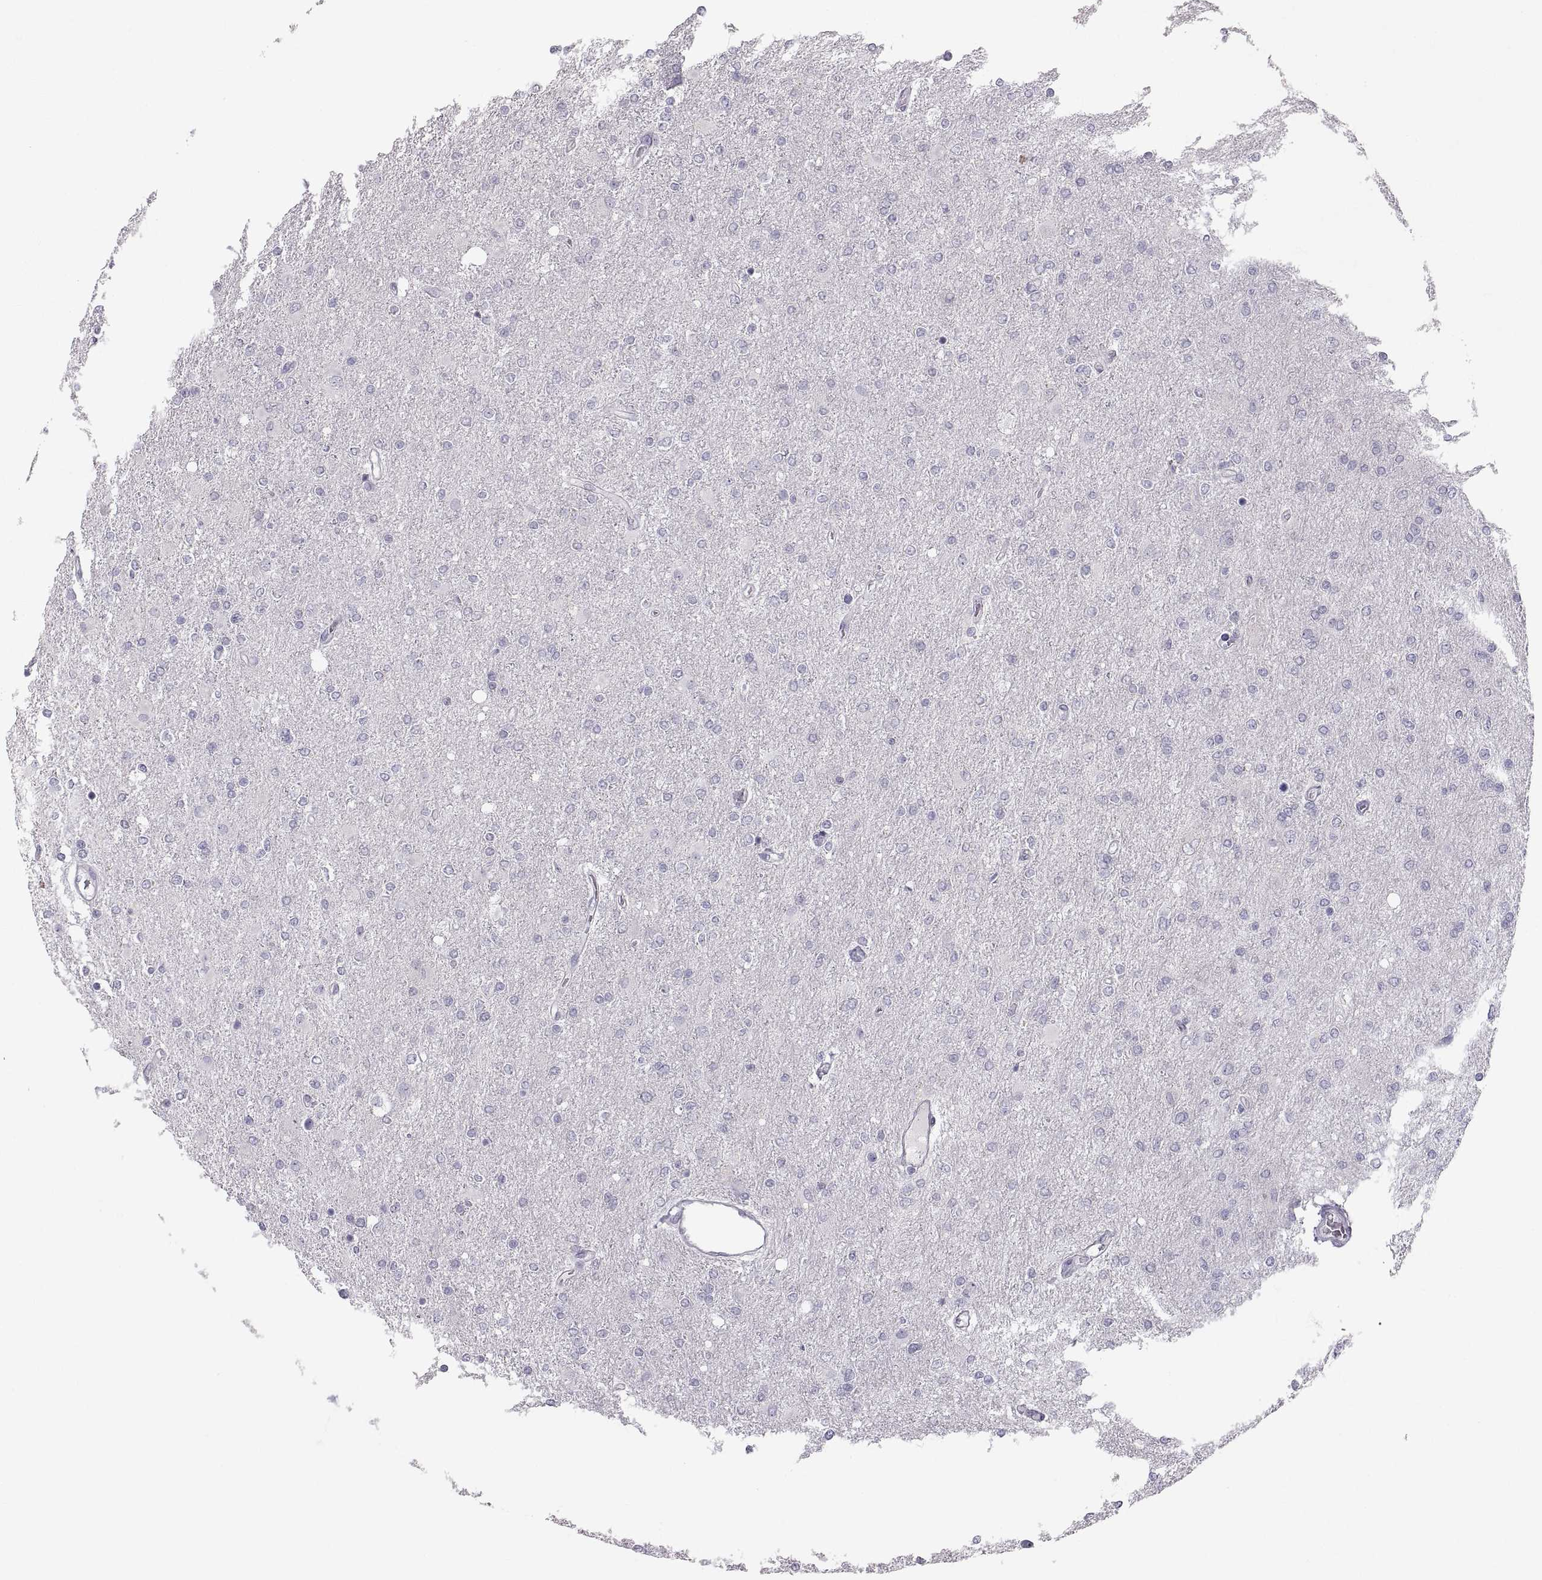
{"staining": {"intensity": "negative", "quantity": "none", "location": "none"}, "tissue": "glioma", "cell_type": "Tumor cells", "image_type": "cancer", "snomed": [{"axis": "morphology", "description": "Glioma, malignant, High grade"}, {"axis": "topography", "description": "Cerebral cortex"}], "caption": "Micrograph shows no protein expression in tumor cells of malignant high-grade glioma tissue. Nuclei are stained in blue.", "gene": "ZNF185", "patient": {"sex": "male", "age": 70}}